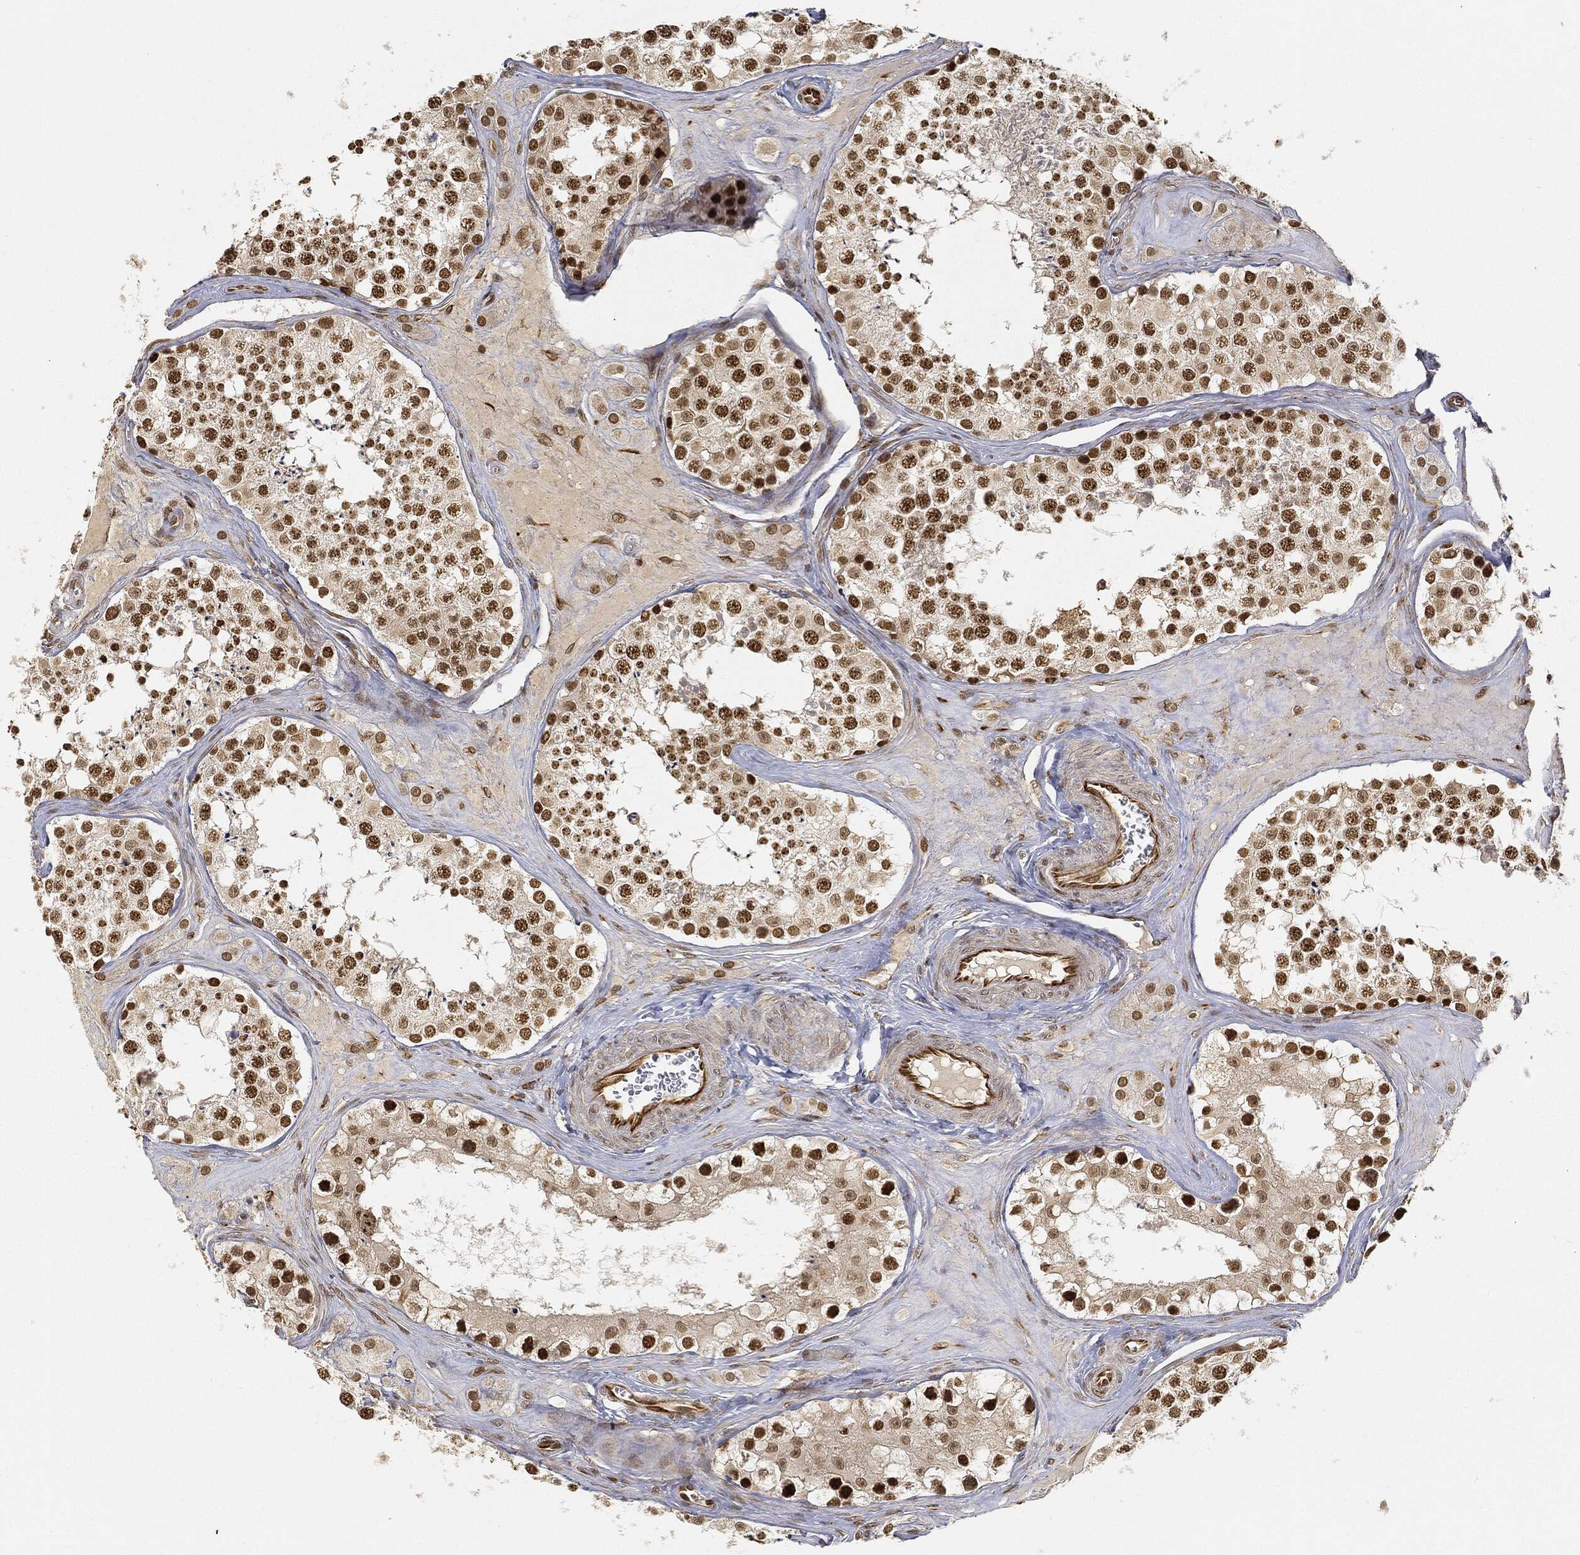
{"staining": {"intensity": "strong", "quantity": "<25%", "location": "nuclear"}, "tissue": "testis", "cell_type": "Cells in seminiferous ducts", "image_type": "normal", "snomed": [{"axis": "morphology", "description": "Normal tissue, NOS"}, {"axis": "topography", "description": "Testis"}], "caption": "Immunohistochemistry (IHC) (DAB) staining of normal human testis shows strong nuclear protein positivity in approximately <25% of cells in seminiferous ducts. (IHC, brightfield microscopy, high magnification).", "gene": "CIB1", "patient": {"sex": "male", "age": 31}}